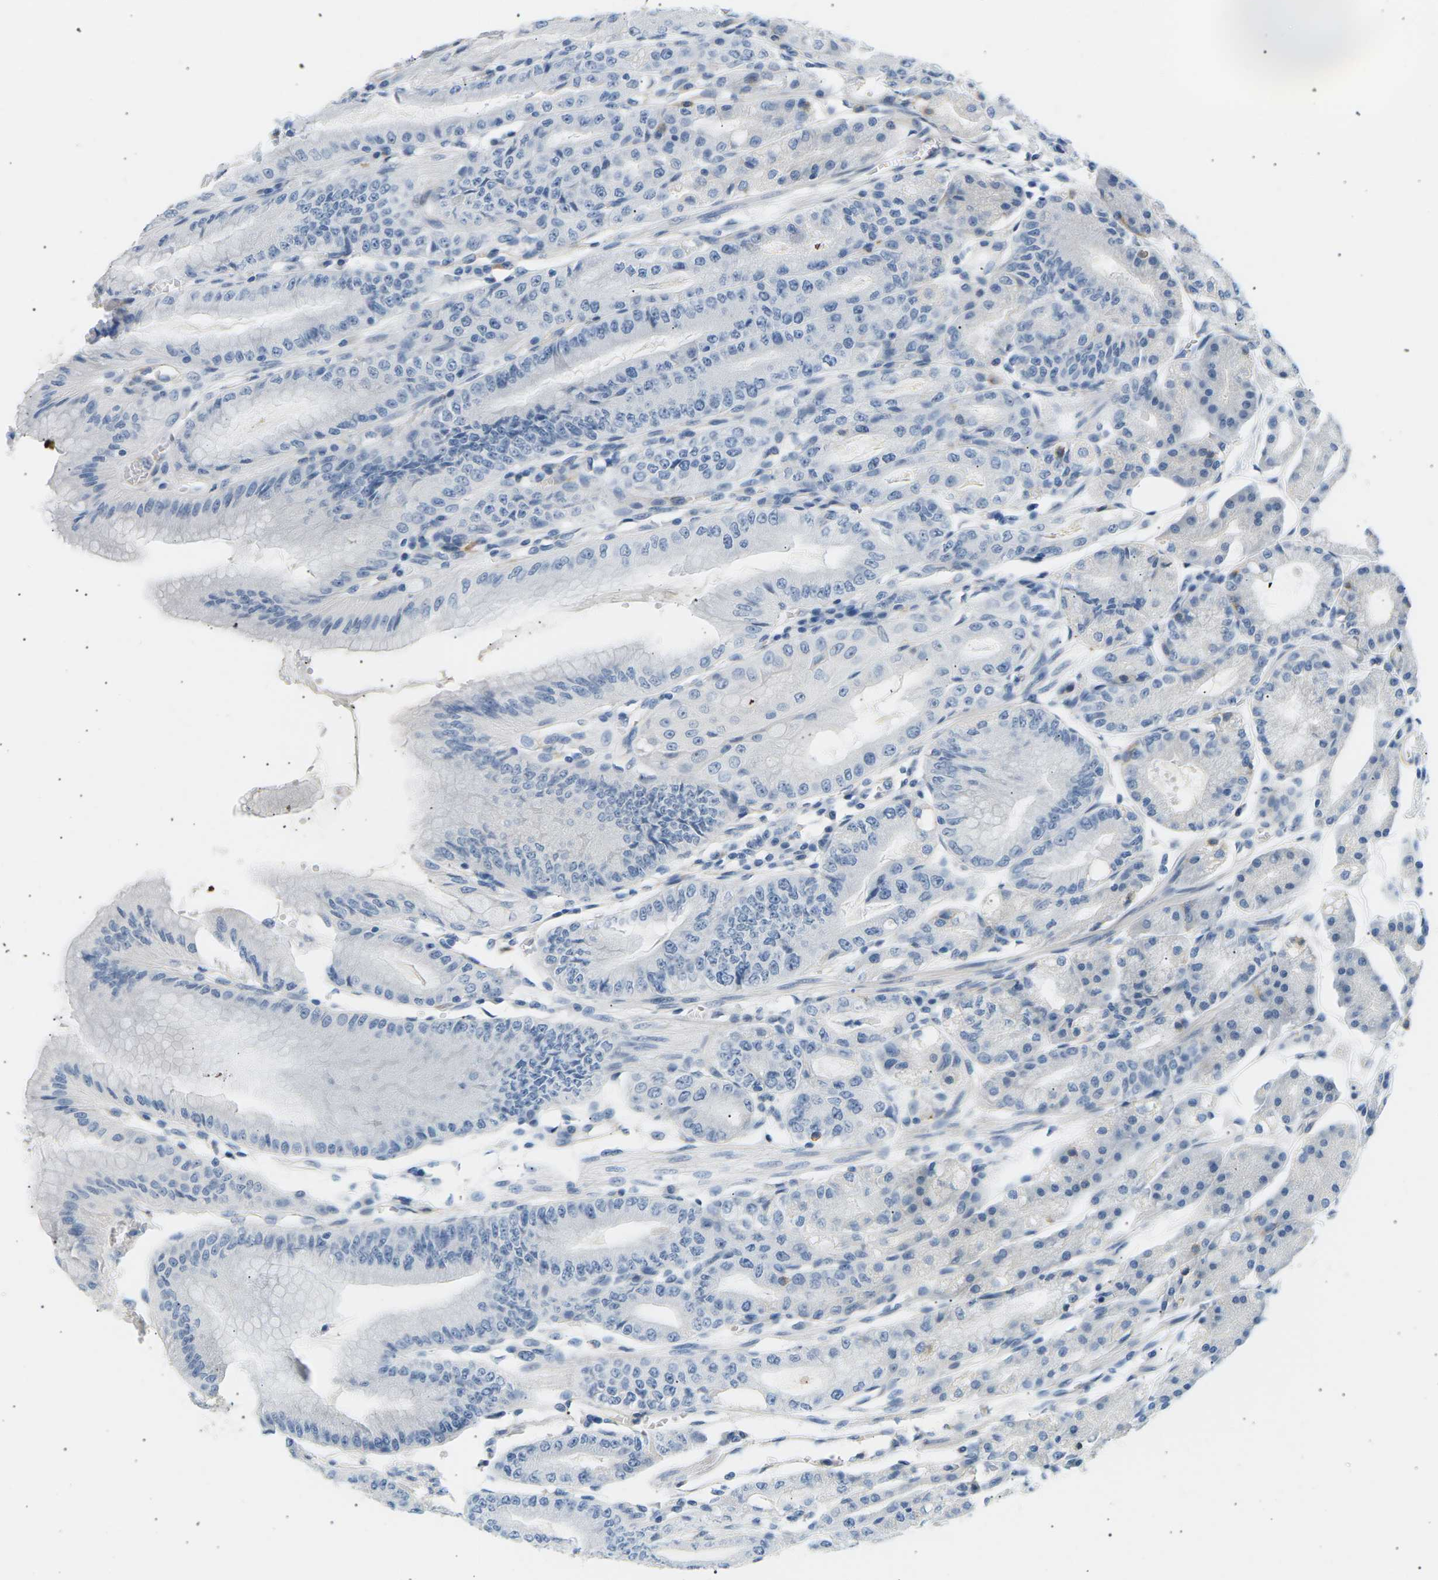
{"staining": {"intensity": "negative", "quantity": "none", "location": "none"}, "tissue": "stomach", "cell_type": "Glandular cells", "image_type": "normal", "snomed": [{"axis": "morphology", "description": "Normal tissue, NOS"}, {"axis": "topography", "description": "Stomach, lower"}], "caption": "DAB (3,3'-diaminobenzidine) immunohistochemical staining of benign human stomach demonstrates no significant staining in glandular cells. (DAB (3,3'-diaminobenzidine) IHC with hematoxylin counter stain).", "gene": "SEPTIN5", "patient": {"sex": "male", "age": 71}}